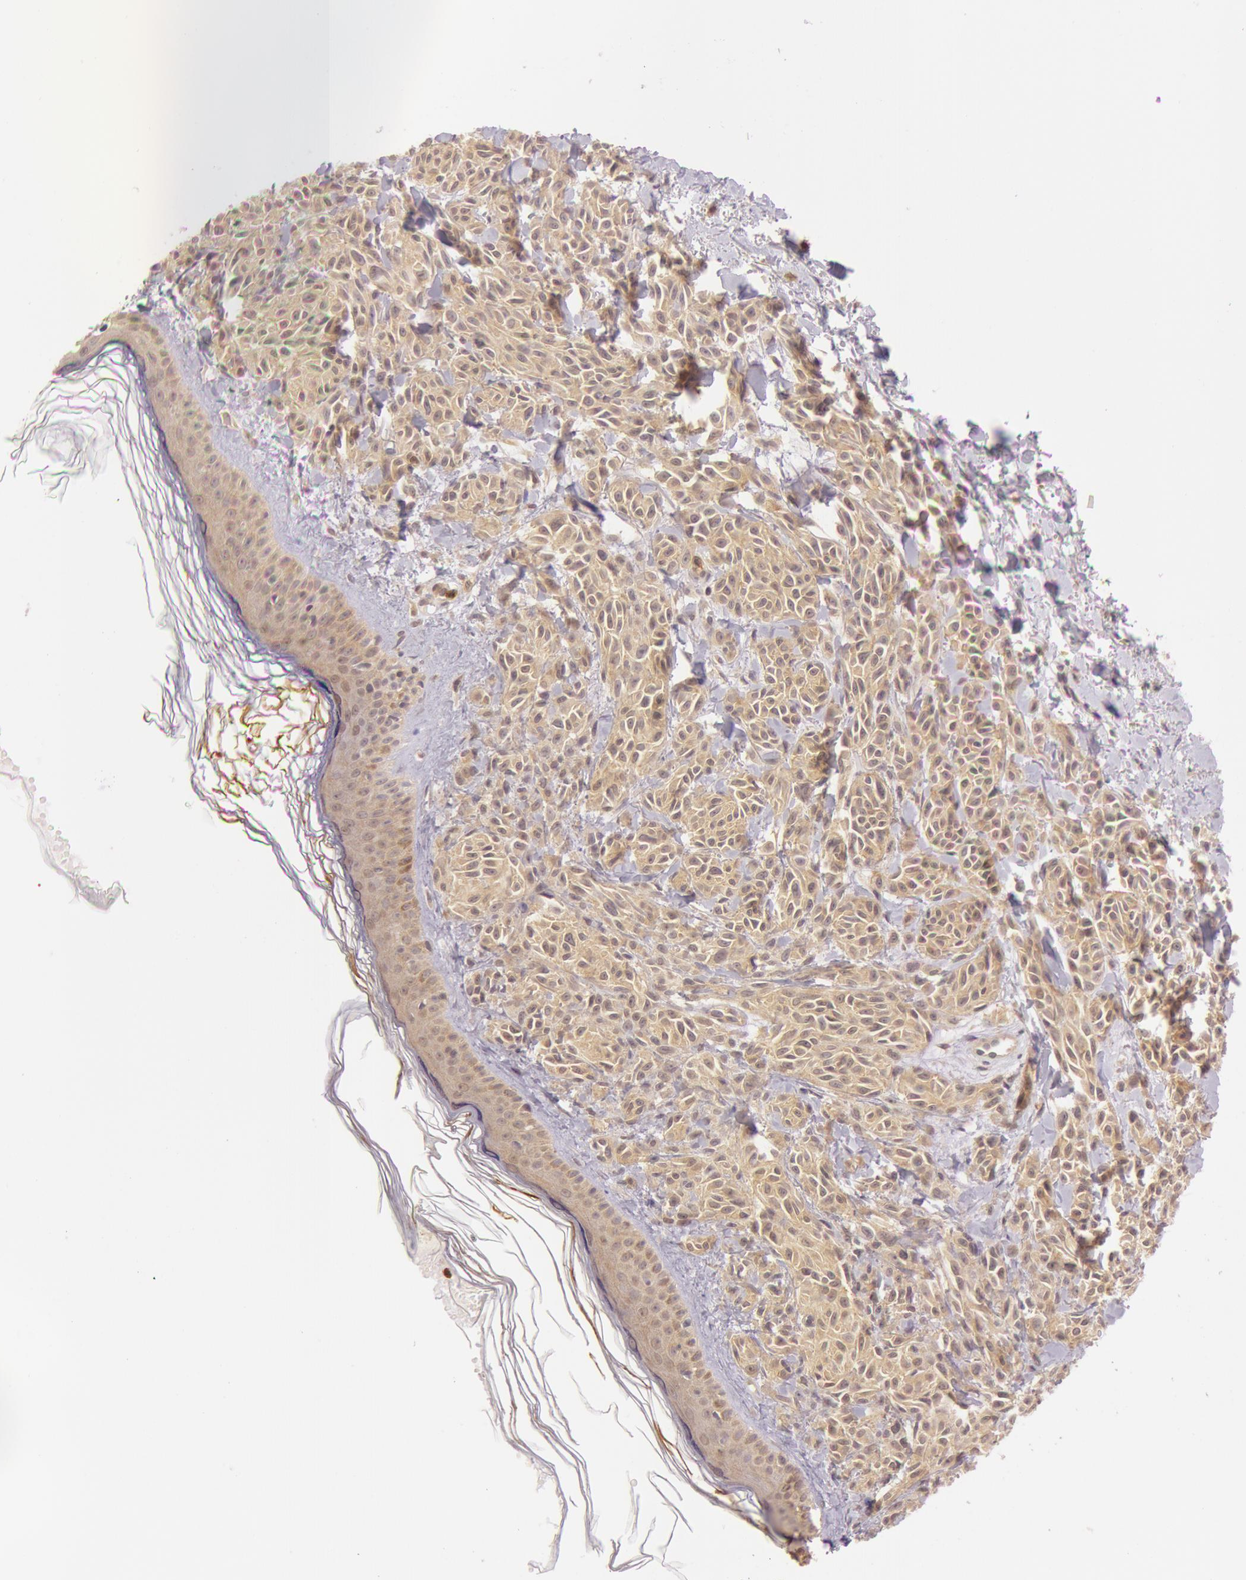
{"staining": {"intensity": "moderate", "quantity": ">75%", "location": "cytoplasmic/membranous"}, "tissue": "melanoma", "cell_type": "Tumor cells", "image_type": "cancer", "snomed": [{"axis": "morphology", "description": "Malignant melanoma, NOS"}, {"axis": "topography", "description": "Skin"}], "caption": "Protein expression analysis of human malignant melanoma reveals moderate cytoplasmic/membranous staining in approximately >75% of tumor cells.", "gene": "ATG2B", "patient": {"sex": "female", "age": 73}}